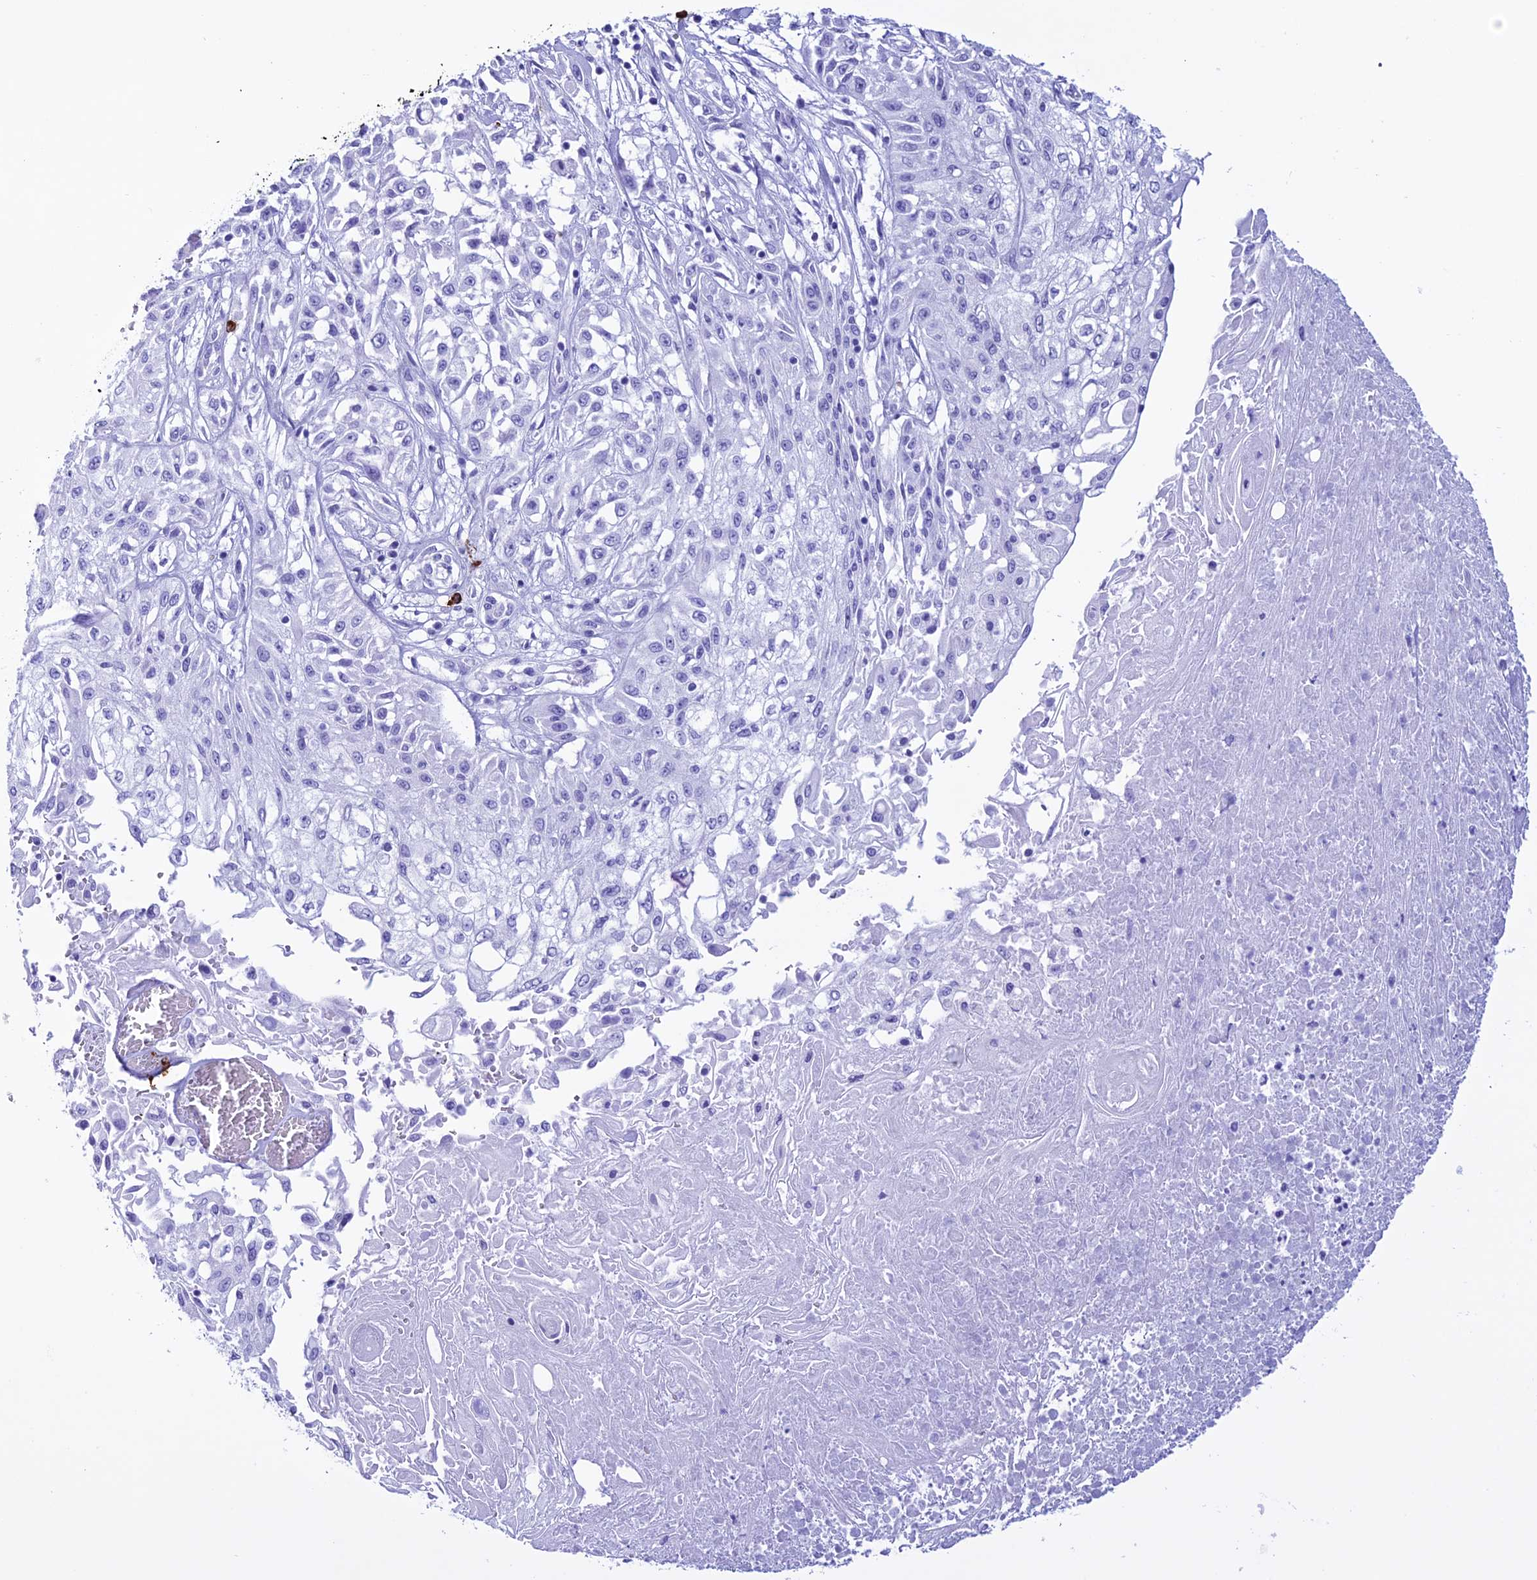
{"staining": {"intensity": "negative", "quantity": "none", "location": "none"}, "tissue": "skin cancer", "cell_type": "Tumor cells", "image_type": "cancer", "snomed": [{"axis": "morphology", "description": "Squamous cell carcinoma, NOS"}, {"axis": "morphology", "description": "Squamous cell carcinoma, metastatic, NOS"}, {"axis": "topography", "description": "Skin"}, {"axis": "topography", "description": "Lymph node"}], "caption": "IHC image of neoplastic tissue: skin cancer (metastatic squamous cell carcinoma) stained with DAB reveals no significant protein staining in tumor cells. (DAB IHC visualized using brightfield microscopy, high magnification).", "gene": "MZB1", "patient": {"sex": "male", "age": 75}}